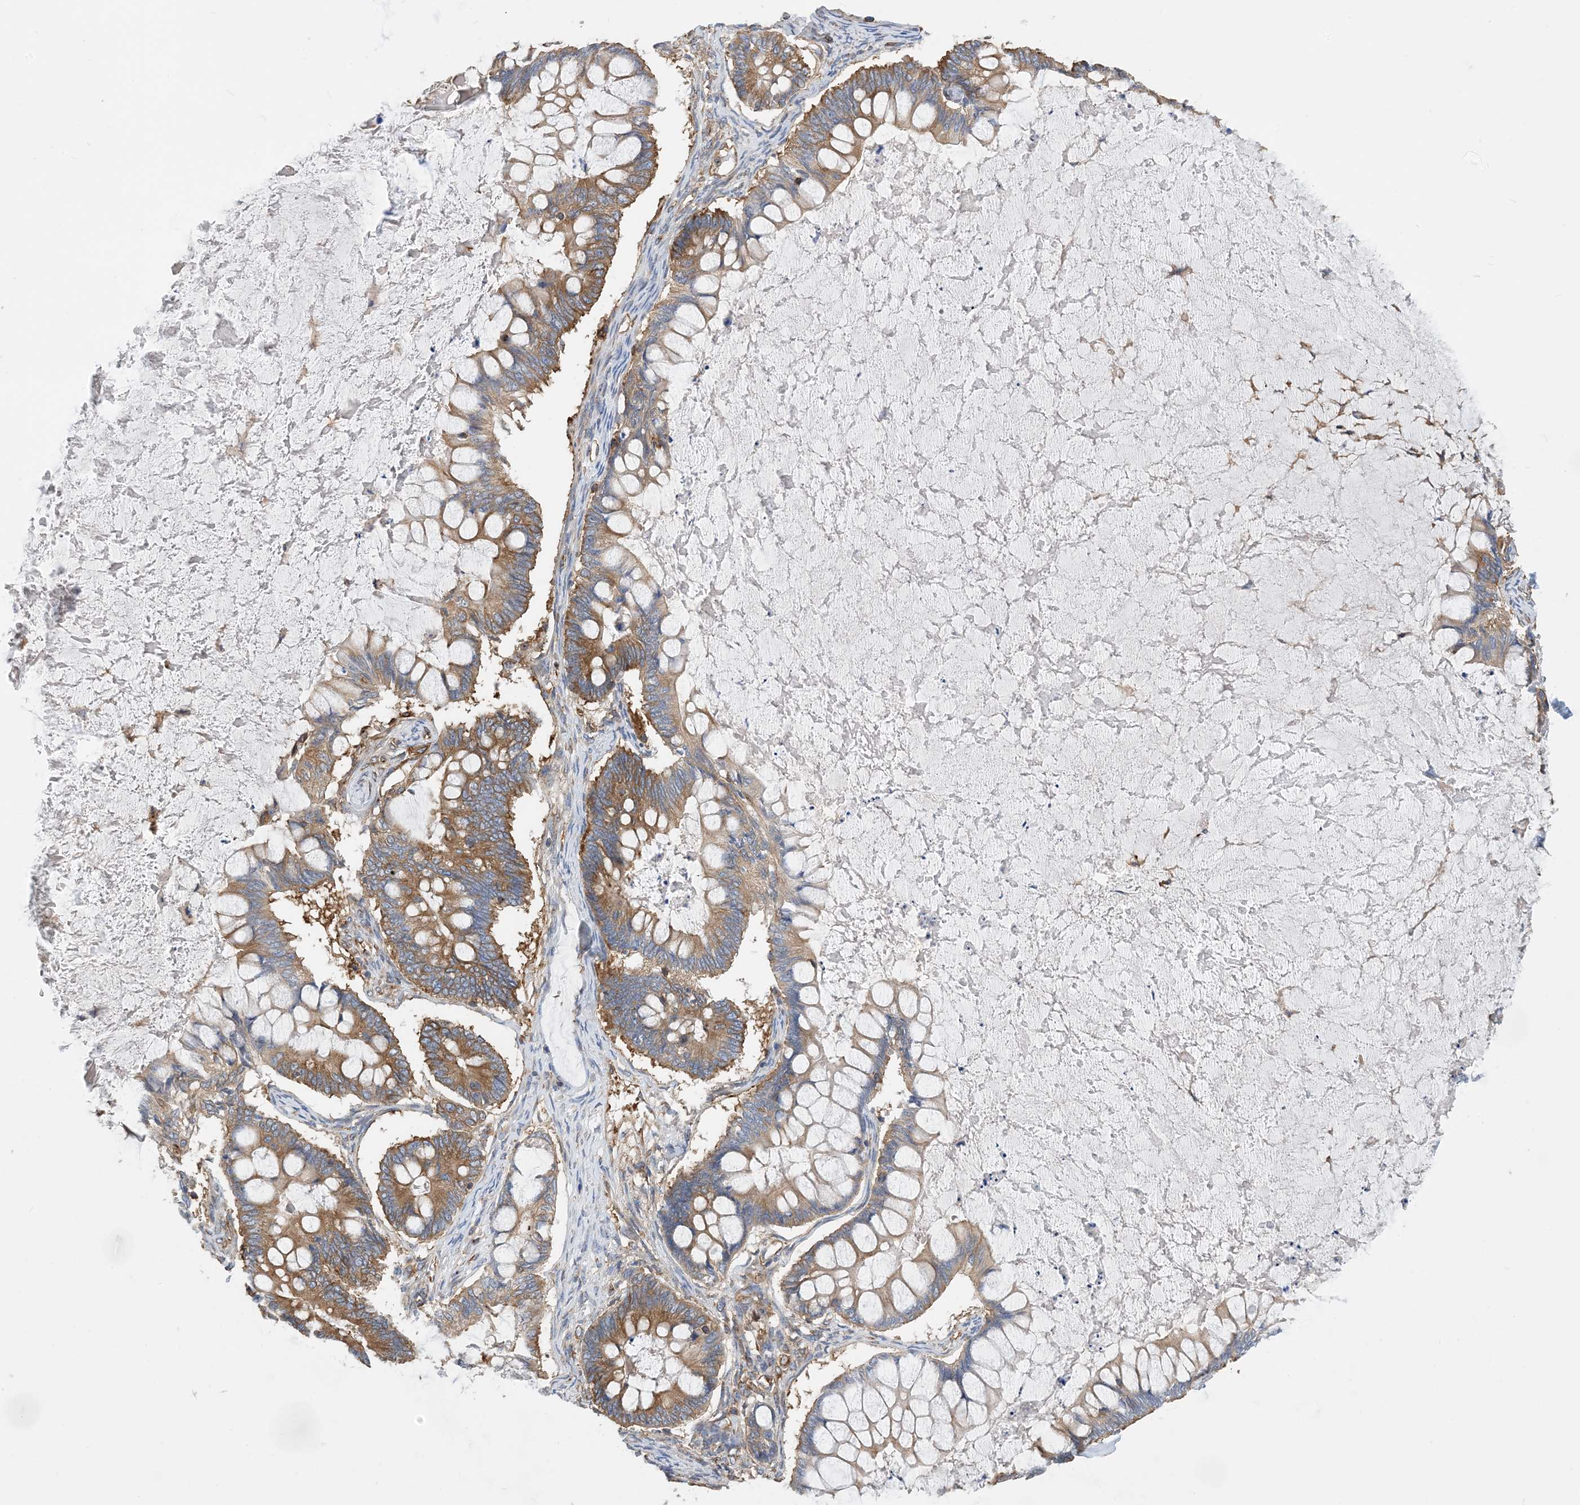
{"staining": {"intensity": "moderate", "quantity": ">75%", "location": "cytoplasmic/membranous"}, "tissue": "ovarian cancer", "cell_type": "Tumor cells", "image_type": "cancer", "snomed": [{"axis": "morphology", "description": "Cystadenocarcinoma, mucinous, NOS"}, {"axis": "topography", "description": "Ovary"}], "caption": "Ovarian mucinous cystadenocarcinoma stained with a protein marker shows moderate staining in tumor cells.", "gene": "DYNC1LI1", "patient": {"sex": "female", "age": 61}}